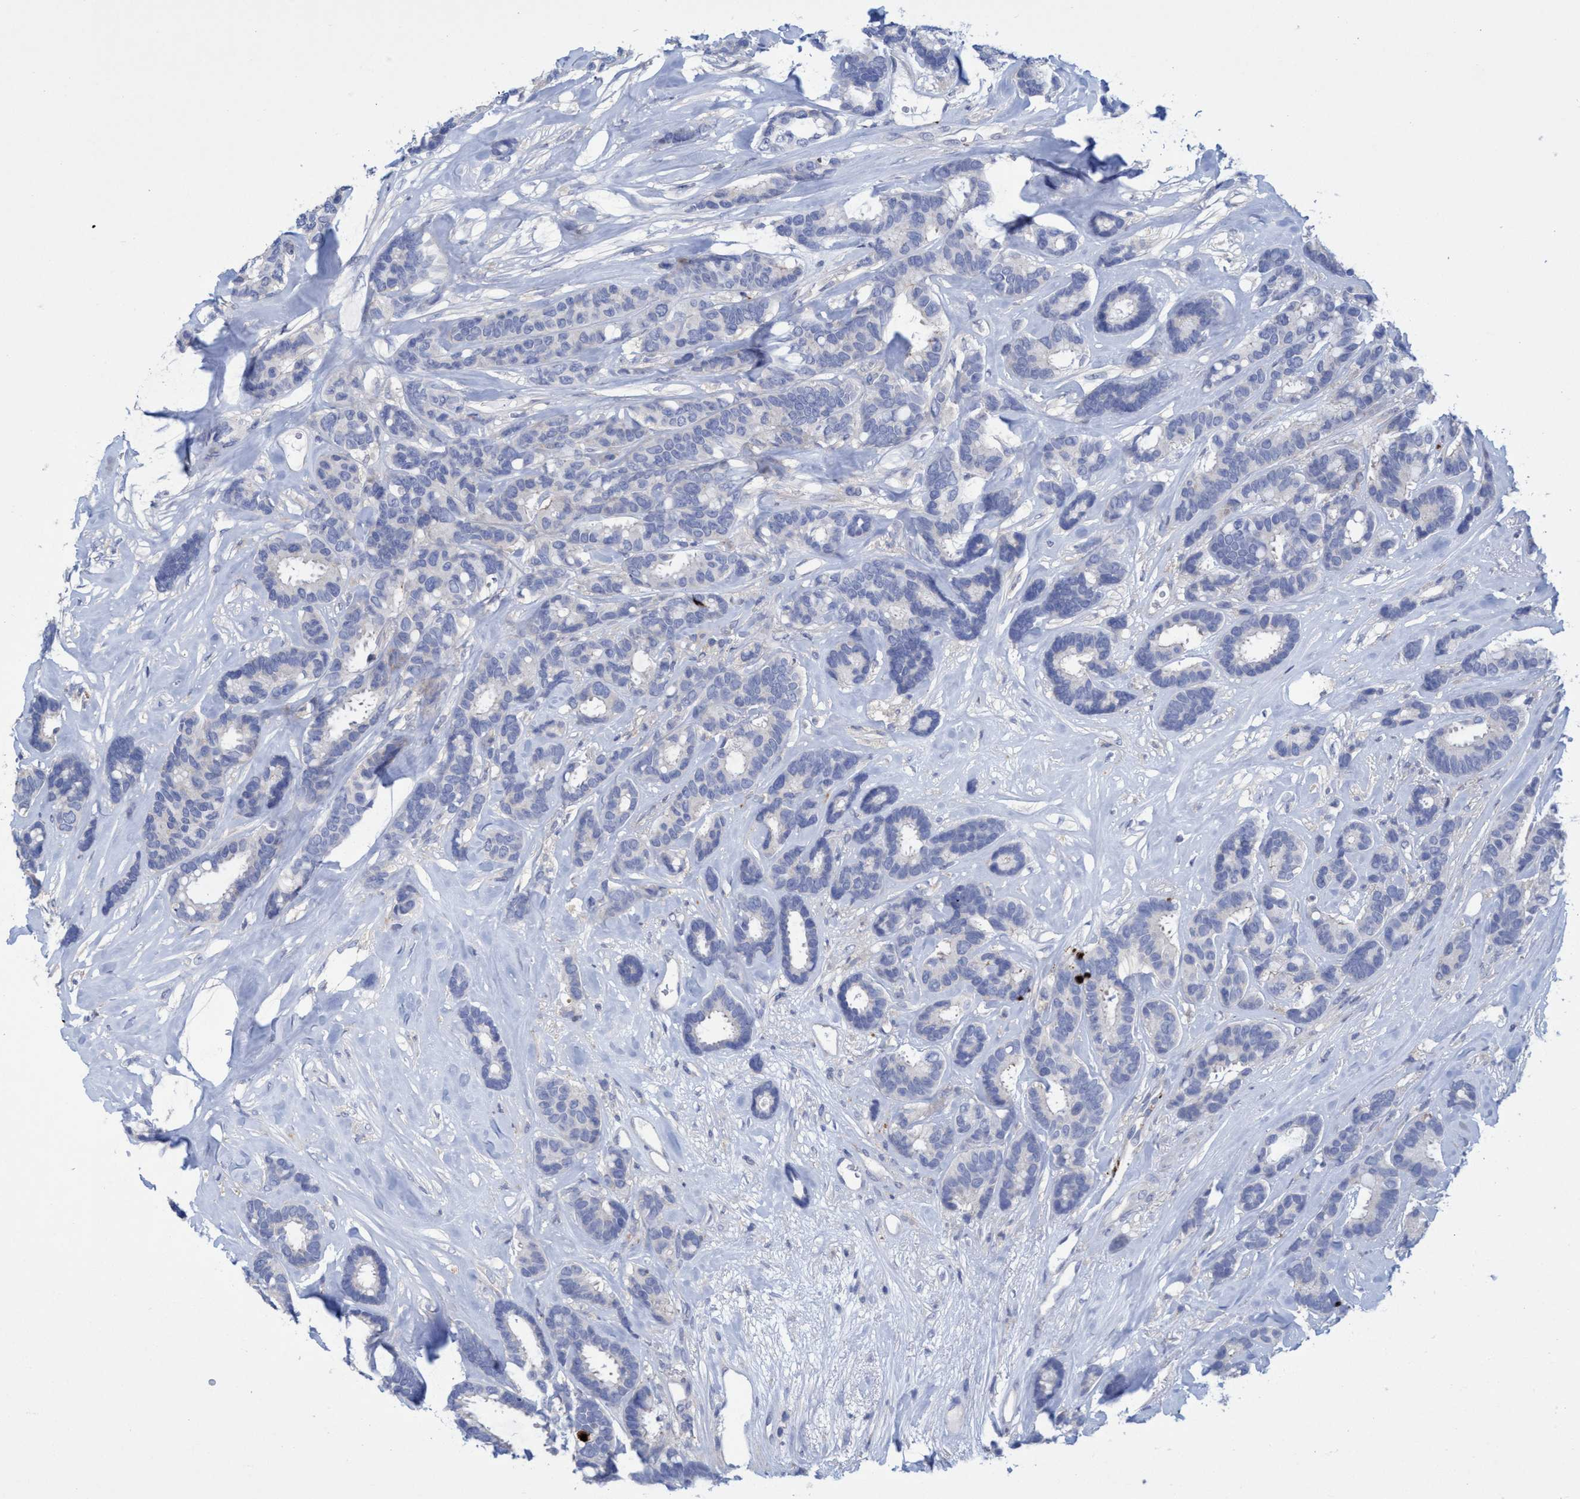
{"staining": {"intensity": "negative", "quantity": "none", "location": "none"}, "tissue": "breast cancer", "cell_type": "Tumor cells", "image_type": "cancer", "snomed": [{"axis": "morphology", "description": "Duct carcinoma"}, {"axis": "topography", "description": "Breast"}], "caption": "There is no significant expression in tumor cells of breast infiltrating ductal carcinoma.", "gene": "R3HCC1", "patient": {"sex": "female", "age": 87}}